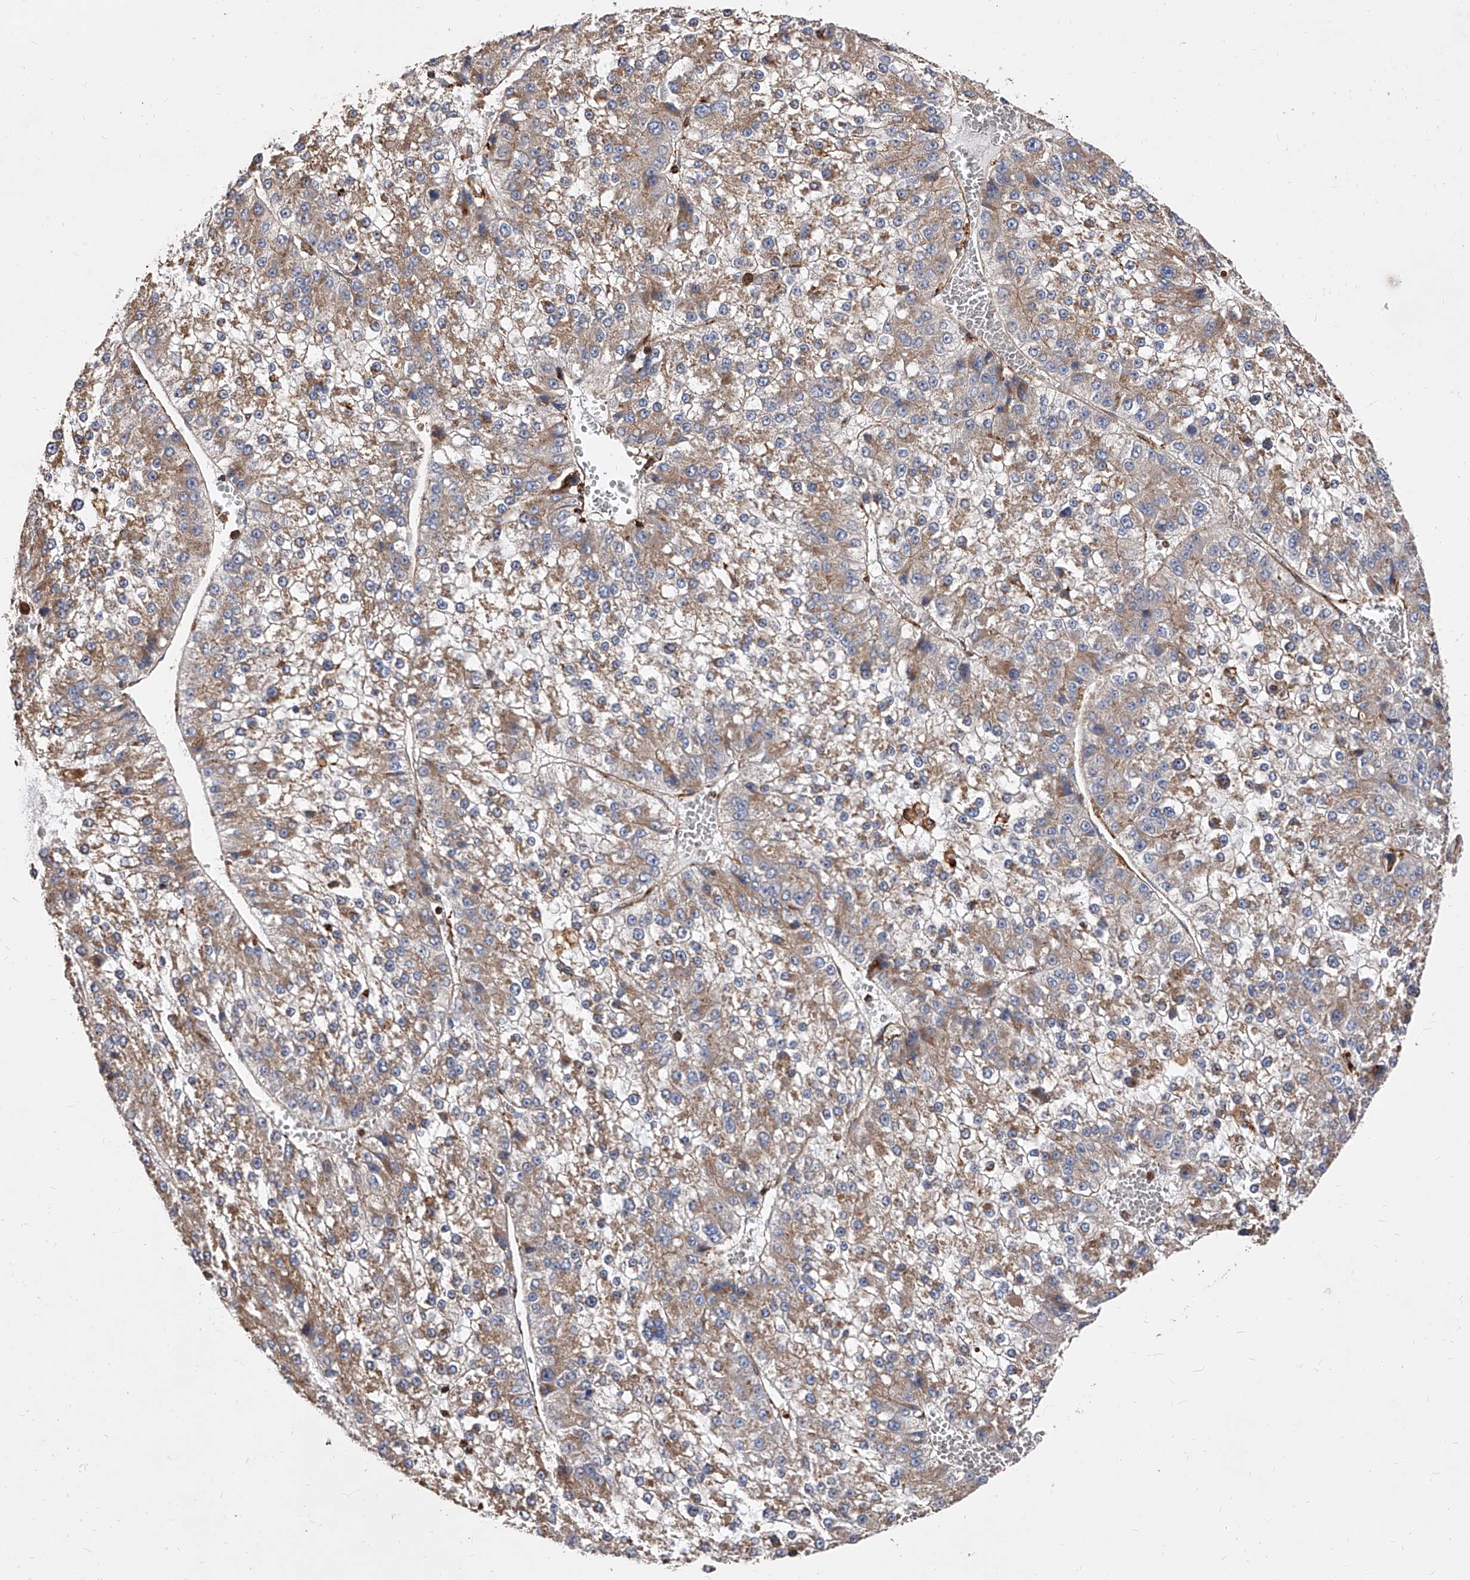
{"staining": {"intensity": "weak", "quantity": ">75%", "location": "cytoplasmic/membranous"}, "tissue": "liver cancer", "cell_type": "Tumor cells", "image_type": "cancer", "snomed": [{"axis": "morphology", "description": "Carcinoma, Hepatocellular, NOS"}, {"axis": "topography", "description": "Liver"}], "caption": "Approximately >75% of tumor cells in human liver hepatocellular carcinoma display weak cytoplasmic/membranous protein staining as visualized by brown immunohistochemical staining.", "gene": "PISD", "patient": {"sex": "female", "age": 73}}